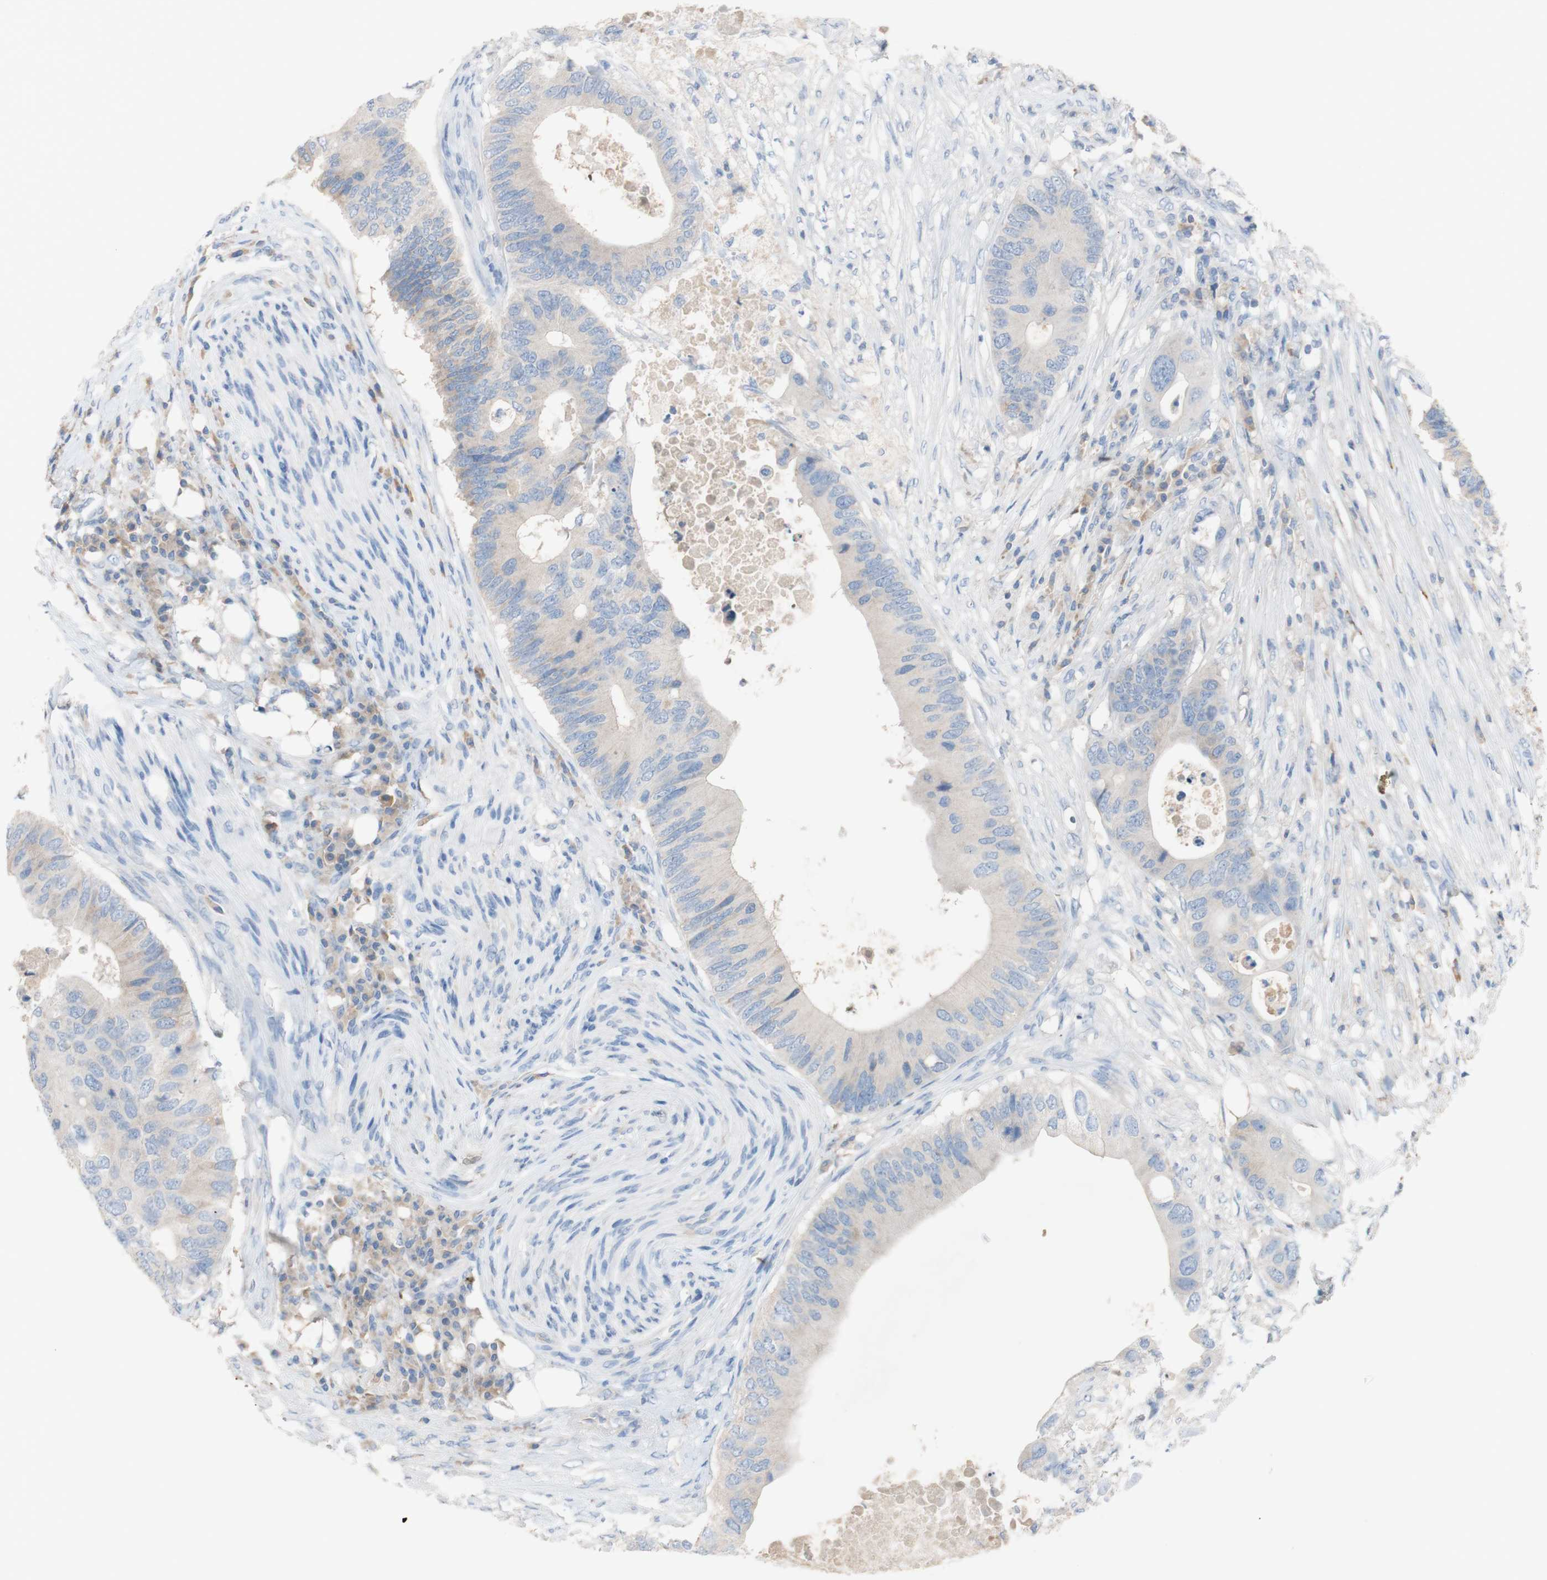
{"staining": {"intensity": "weak", "quantity": ">75%", "location": "cytoplasmic/membranous"}, "tissue": "colorectal cancer", "cell_type": "Tumor cells", "image_type": "cancer", "snomed": [{"axis": "morphology", "description": "Adenocarcinoma, NOS"}, {"axis": "topography", "description": "Colon"}], "caption": "Tumor cells exhibit weak cytoplasmic/membranous positivity in about >75% of cells in colorectal adenocarcinoma.", "gene": "PACSIN1", "patient": {"sex": "male", "age": 71}}